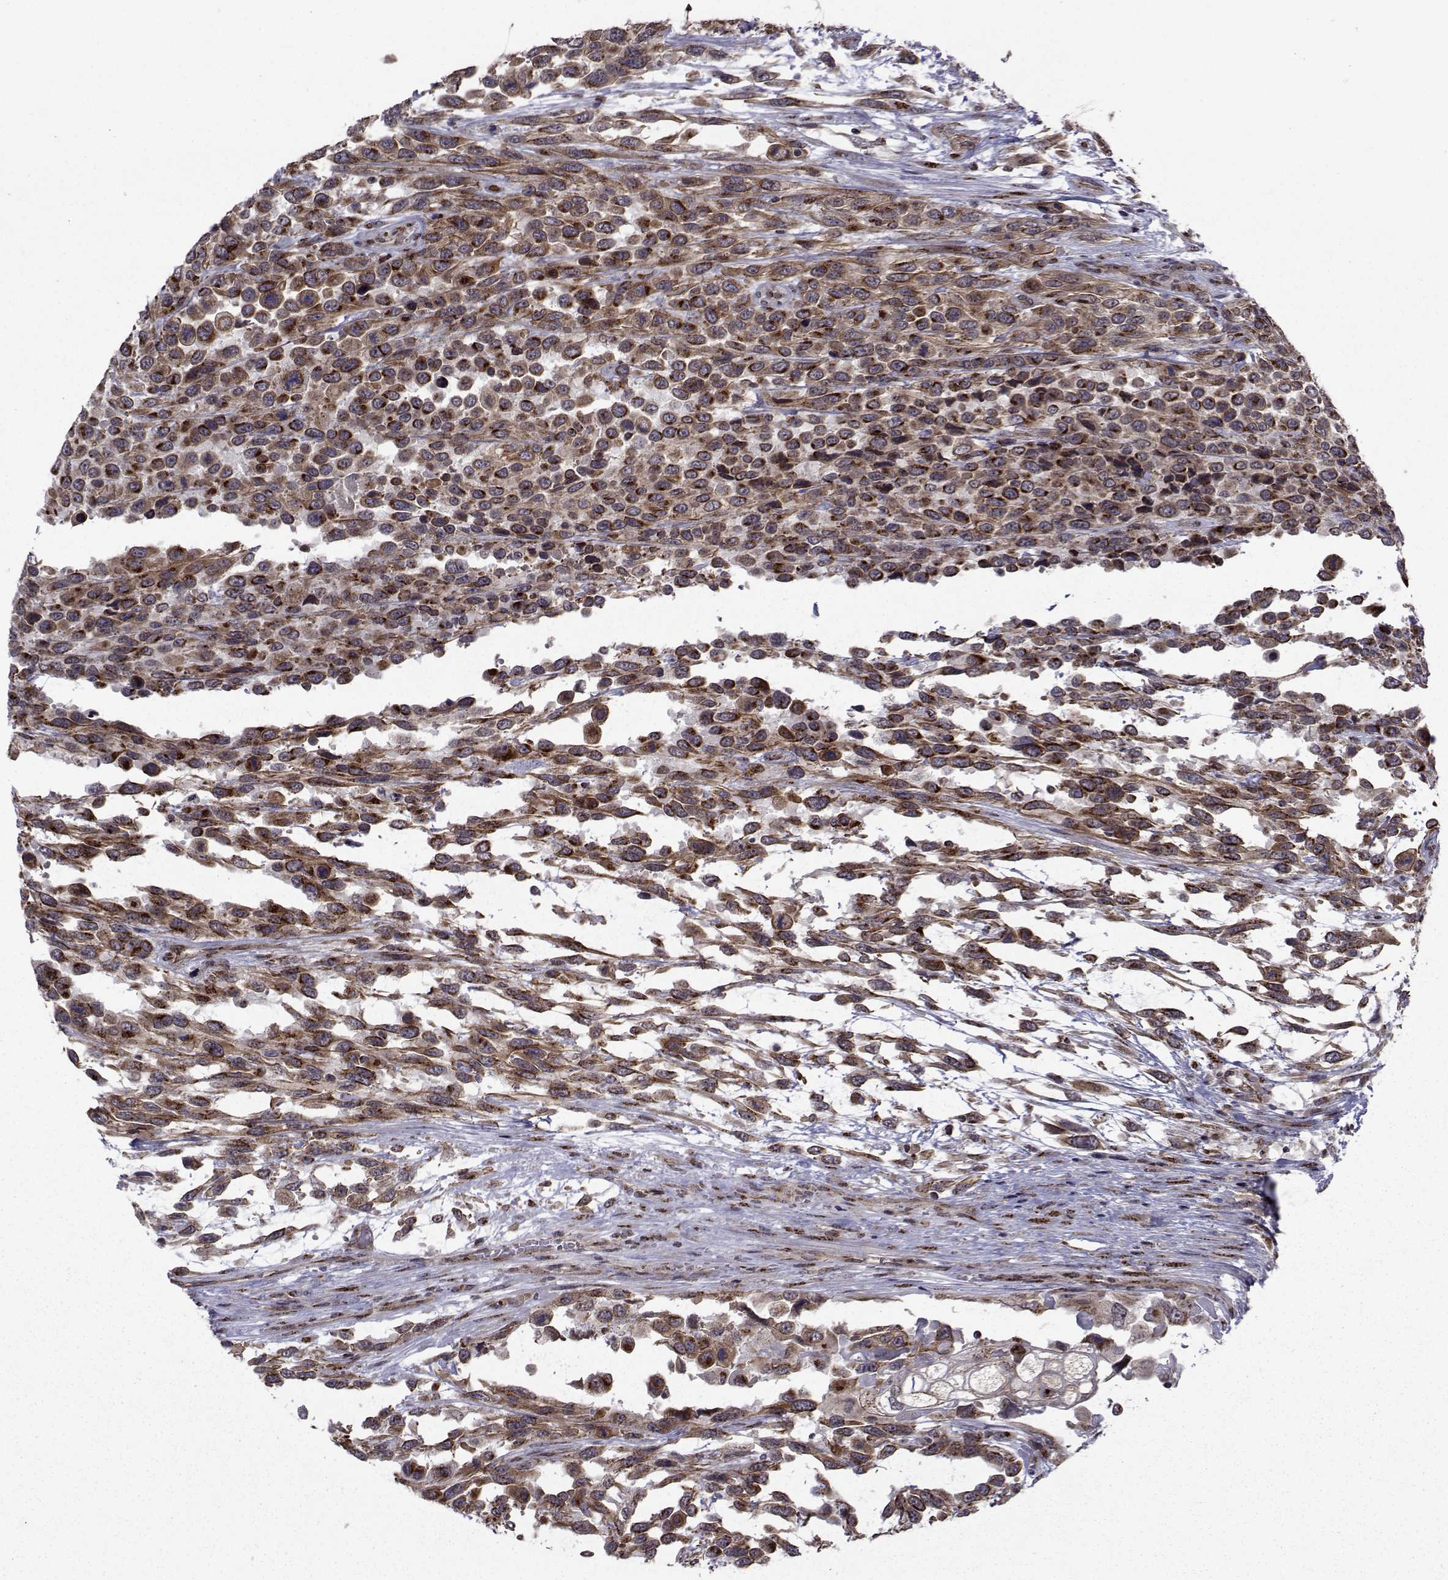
{"staining": {"intensity": "moderate", "quantity": ">75%", "location": "cytoplasmic/membranous"}, "tissue": "urothelial cancer", "cell_type": "Tumor cells", "image_type": "cancer", "snomed": [{"axis": "morphology", "description": "Urothelial carcinoma, High grade"}, {"axis": "topography", "description": "Urinary bladder"}], "caption": "Urothelial cancer stained with DAB IHC exhibits medium levels of moderate cytoplasmic/membranous positivity in about >75% of tumor cells.", "gene": "ATP6V1C2", "patient": {"sex": "female", "age": 70}}